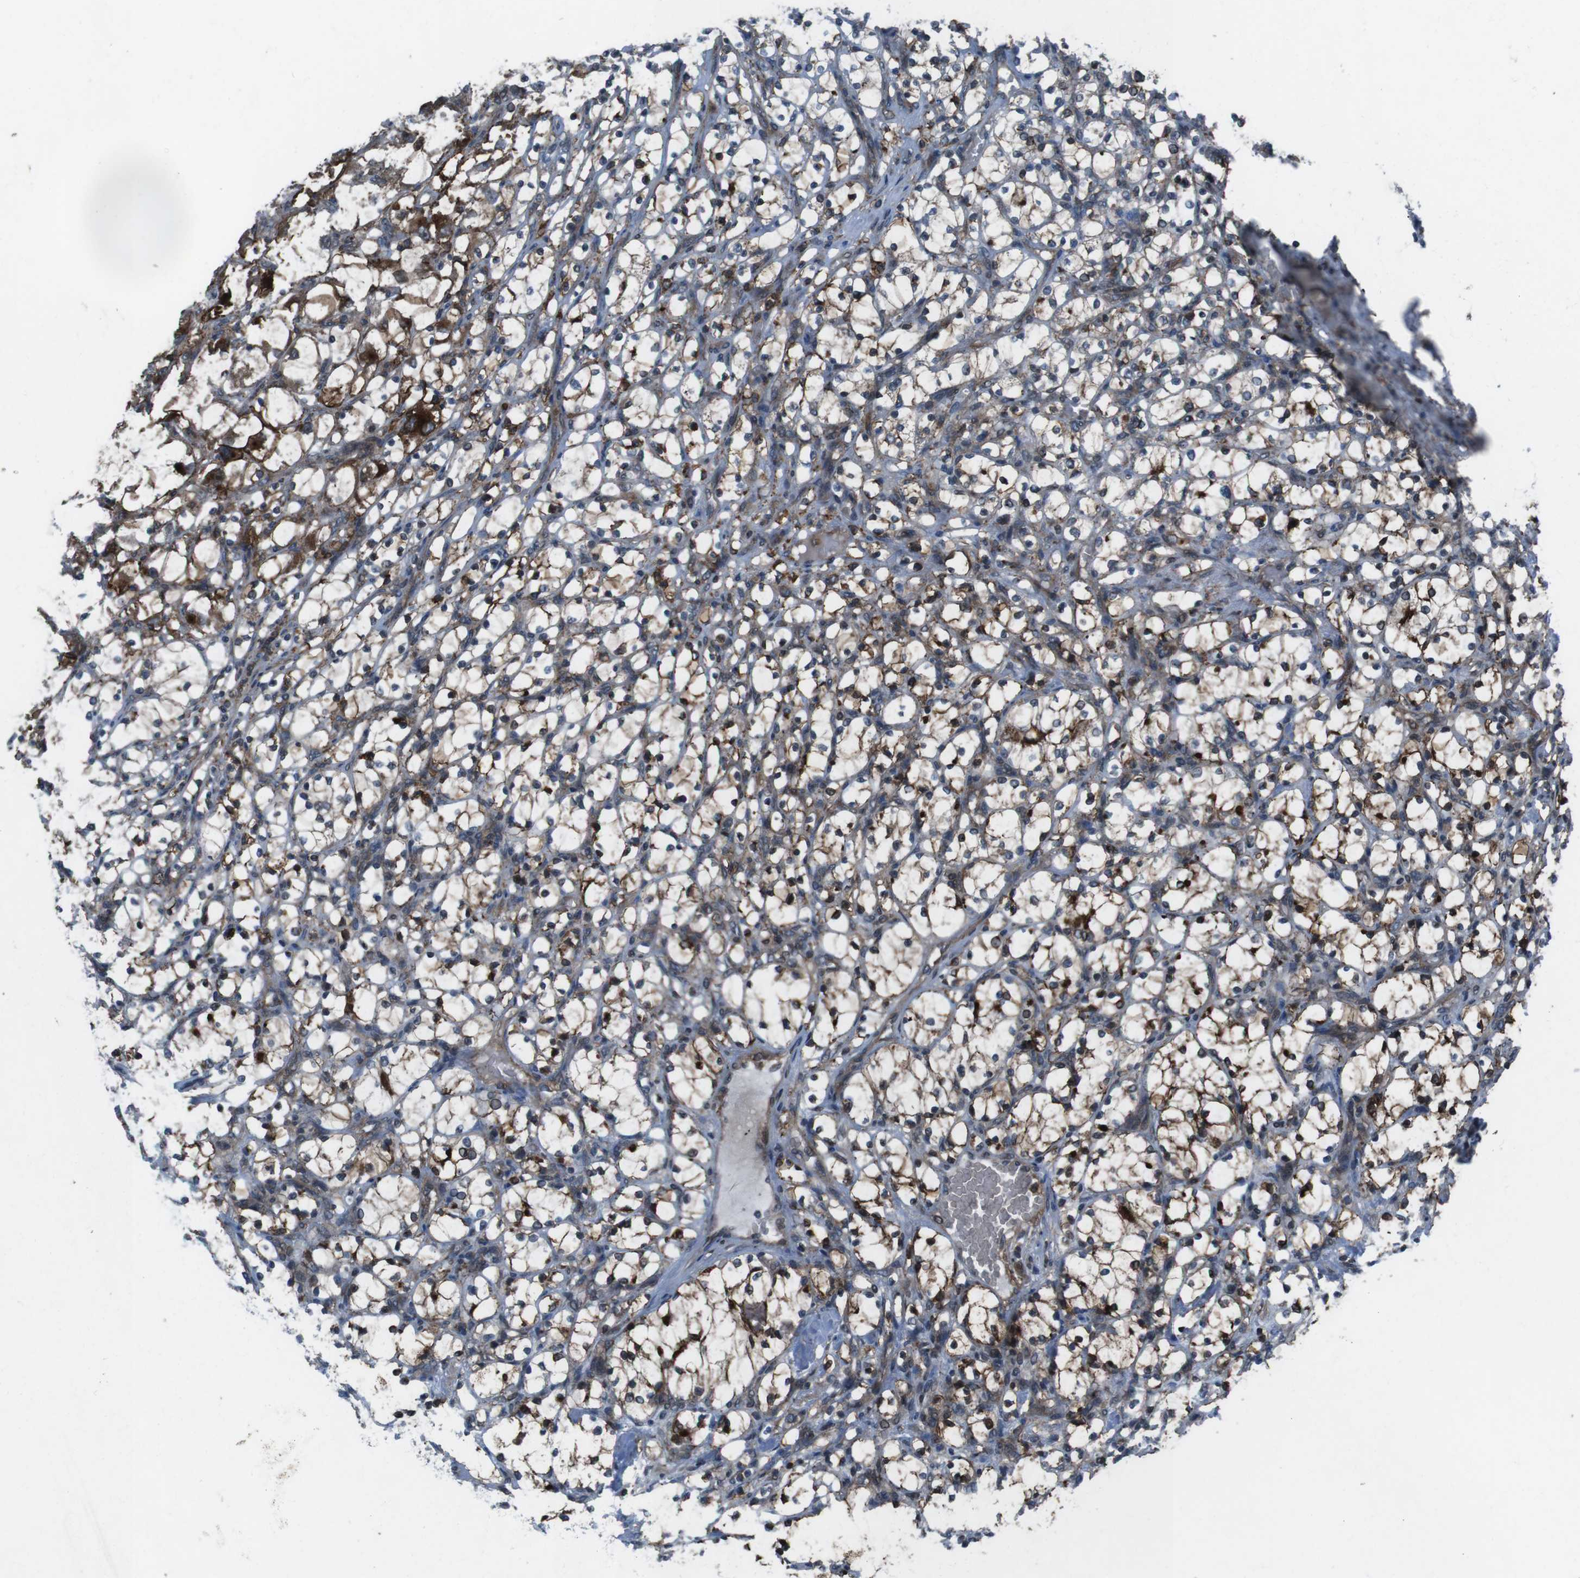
{"staining": {"intensity": "strong", "quantity": ">75%", "location": "cytoplasmic/membranous"}, "tissue": "renal cancer", "cell_type": "Tumor cells", "image_type": "cancer", "snomed": [{"axis": "morphology", "description": "Adenocarcinoma, NOS"}, {"axis": "topography", "description": "Kidney"}], "caption": "Immunohistochemical staining of human renal cancer (adenocarcinoma) reveals high levels of strong cytoplasmic/membranous positivity in about >75% of tumor cells.", "gene": "GDF10", "patient": {"sex": "female", "age": 69}}